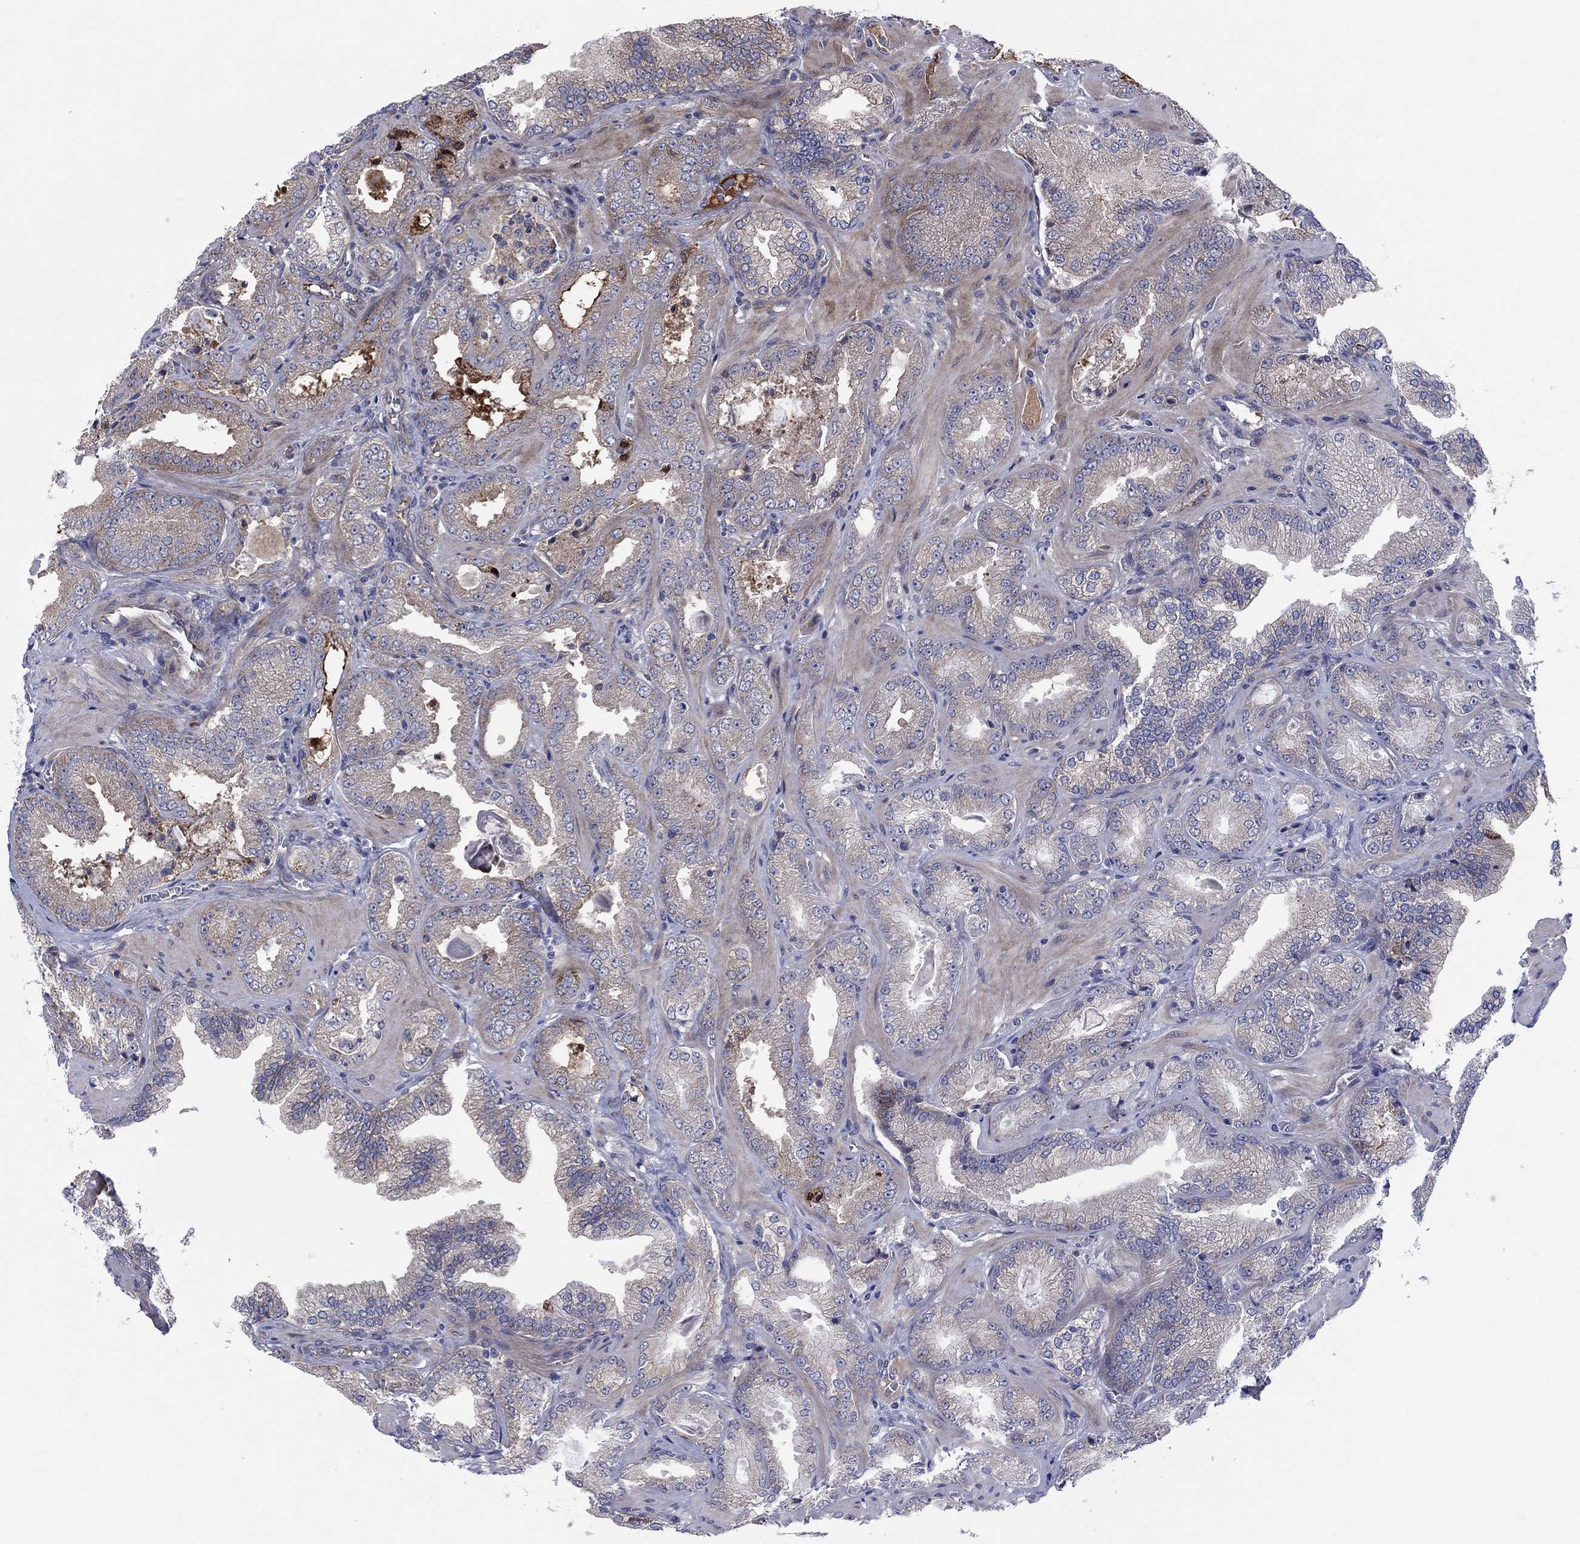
{"staining": {"intensity": "negative", "quantity": "none", "location": "none"}, "tissue": "prostate cancer", "cell_type": "Tumor cells", "image_type": "cancer", "snomed": [{"axis": "morphology", "description": "Adenocarcinoma, Low grade"}, {"axis": "topography", "description": "Prostate"}], "caption": "An immunohistochemistry (IHC) histopathology image of prostate cancer (low-grade adenocarcinoma) is shown. There is no staining in tumor cells of prostate cancer (low-grade adenocarcinoma).", "gene": "GPR155", "patient": {"sex": "male", "age": 72}}